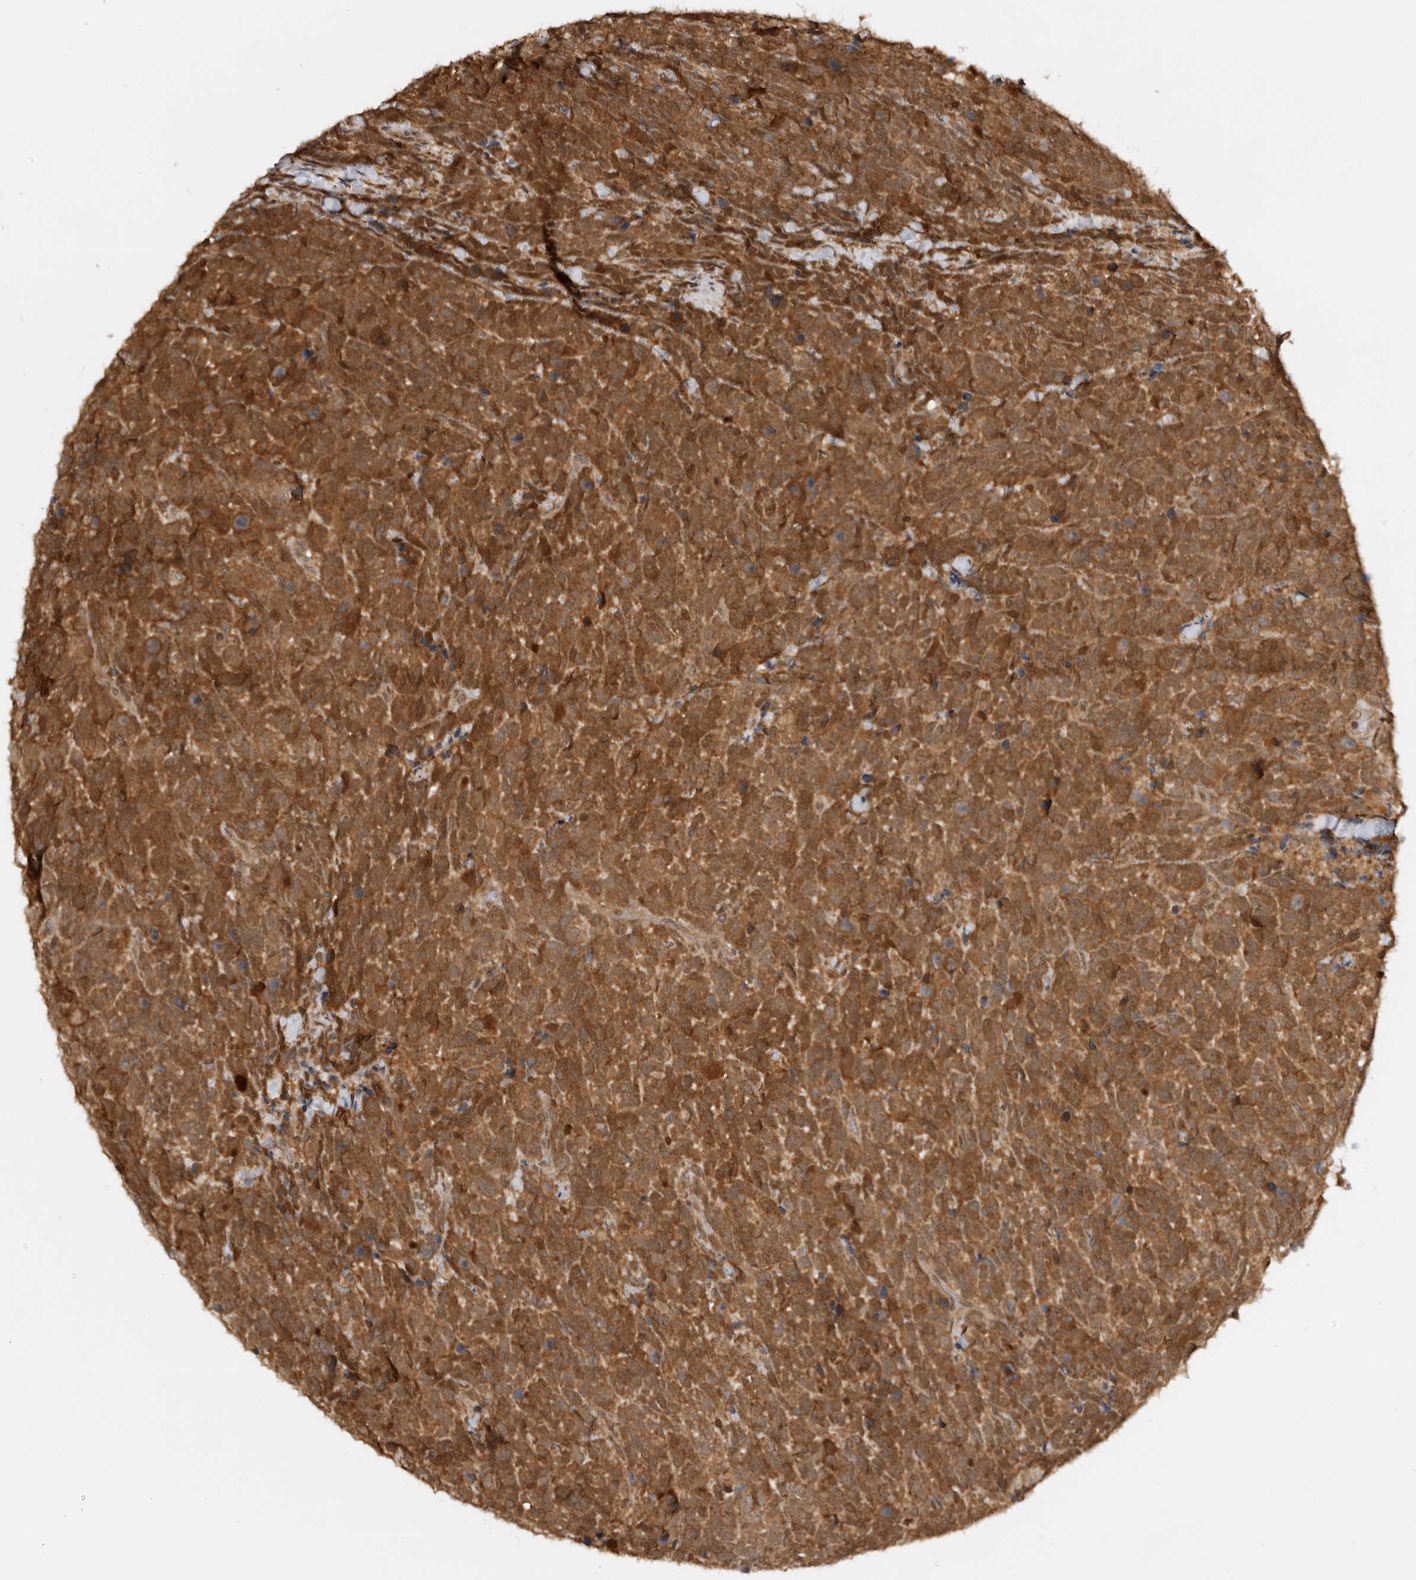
{"staining": {"intensity": "strong", "quantity": ">75%", "location": "cytoplasmic/membranous"}, "tissue": "urothelial cancer", "cell_type": "Tumor cells", "image_type": "cancer", "snomed": [{"axis": "morphology", "description": "Urothelial carcinoma, High grade"}, {"axis": "topography", "description": "Urinary bladder"}], "caption": "Immunohistochemical staining of urothelial cancer exhibits strong cytoplasmic/membranous protein staining in approximately >75% of tumor cells.", "gene": "ADPRS", "patient": {"sex": "female", "age": 82}}